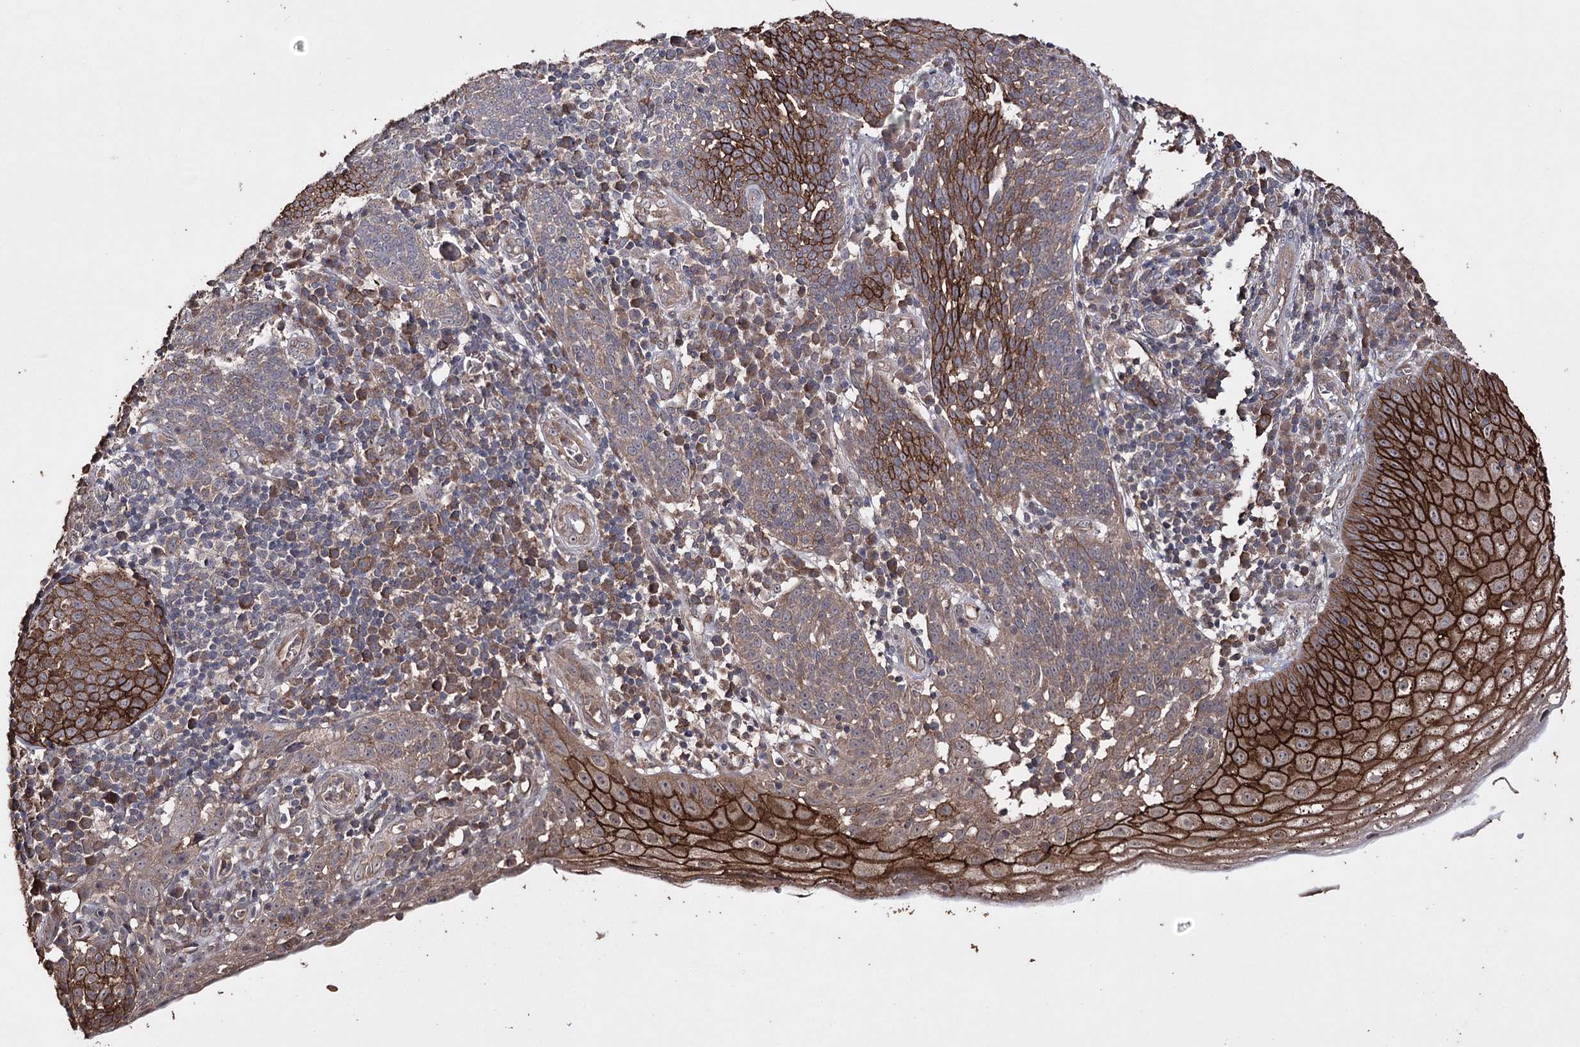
{"staining": {"intensity": "strong", "quantity": "25%-75%", "location": "cytoplasmic/membranous"}, "tissue": "cervical cancer", "cell_type": "Tumor cells", "image_type": "cancer", "snomed": [{"axis": "morphology", "description": "Squamous cell carcinoma, NOS"}, {"axis": "topography", "description": "Cervix"}], "caption": "The micrograph shows staining of cervical cancer, revealing strong cytoplasmic/membranous protein staining (brown color) within tumor cells. The staining was performed using DAB (3,3'-diaminobenzidine) to visualize the protein expression in brown, while the nuclei were stained in blue with hematoxylin (Magnification: 20x).", "gene": "ZNF662", "patient": {"sex": "female", "age": 34}}